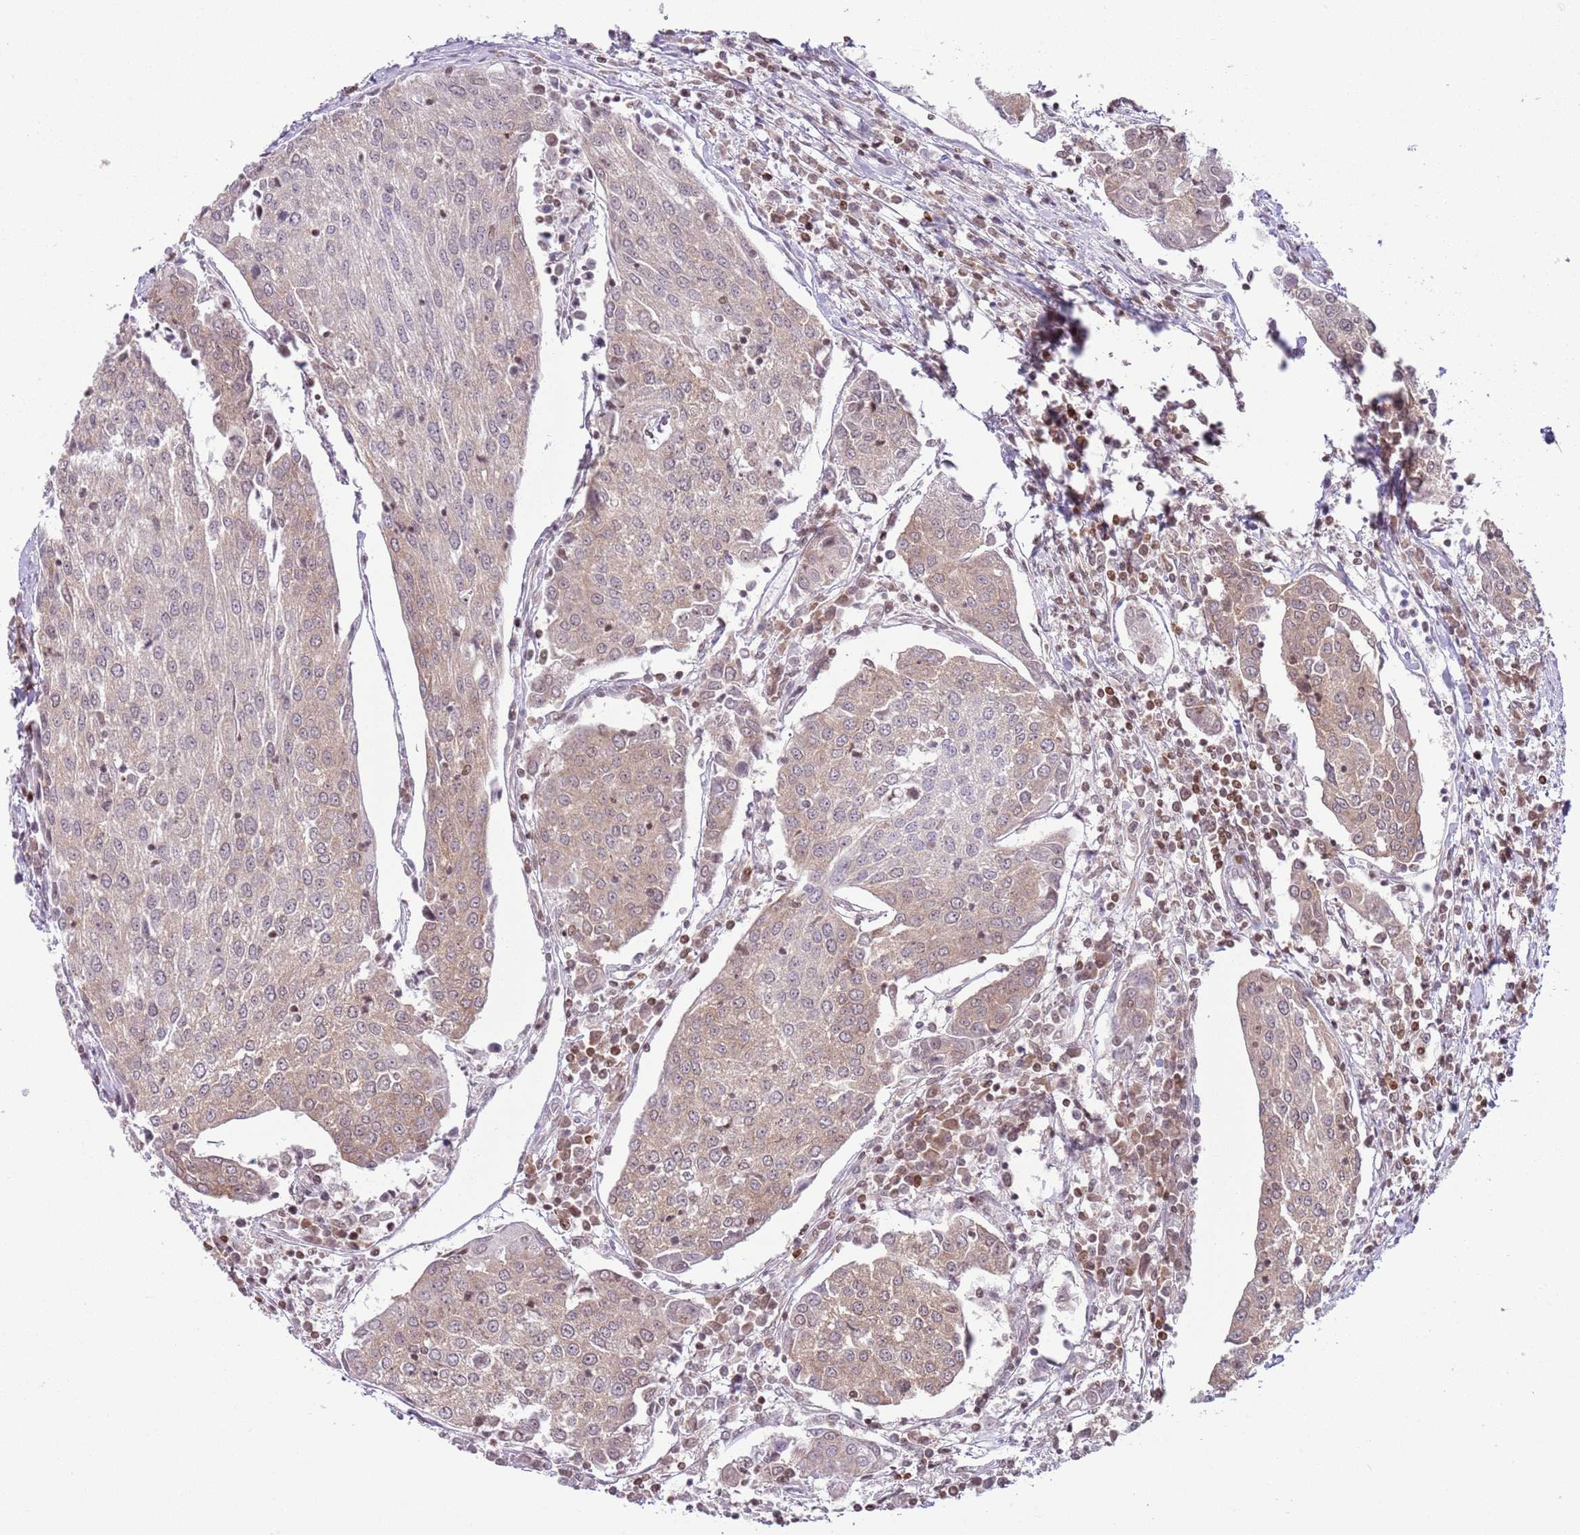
{"staining": {"intensity": "weak", "quantity": "25%-75%", "location": "cytoplasmic/membranous"}, "tissue": "urothelial cancer", "cell_type": "Tumor cells", "image_type": "cancer", "snomed": [{"axis": "morphology", "description": "Urothelial carcinoma, High grade"}, {"axis": "topography", "description": "Urinary bladder"}], "caption": "Tumor cells reveal low levels of weak cytoplasmic/membranous staining in approximately 25%-75% of cells in urothelial cancer.", "gene": "SELENOH", "patient": {"sex": "female", "age": 85}}